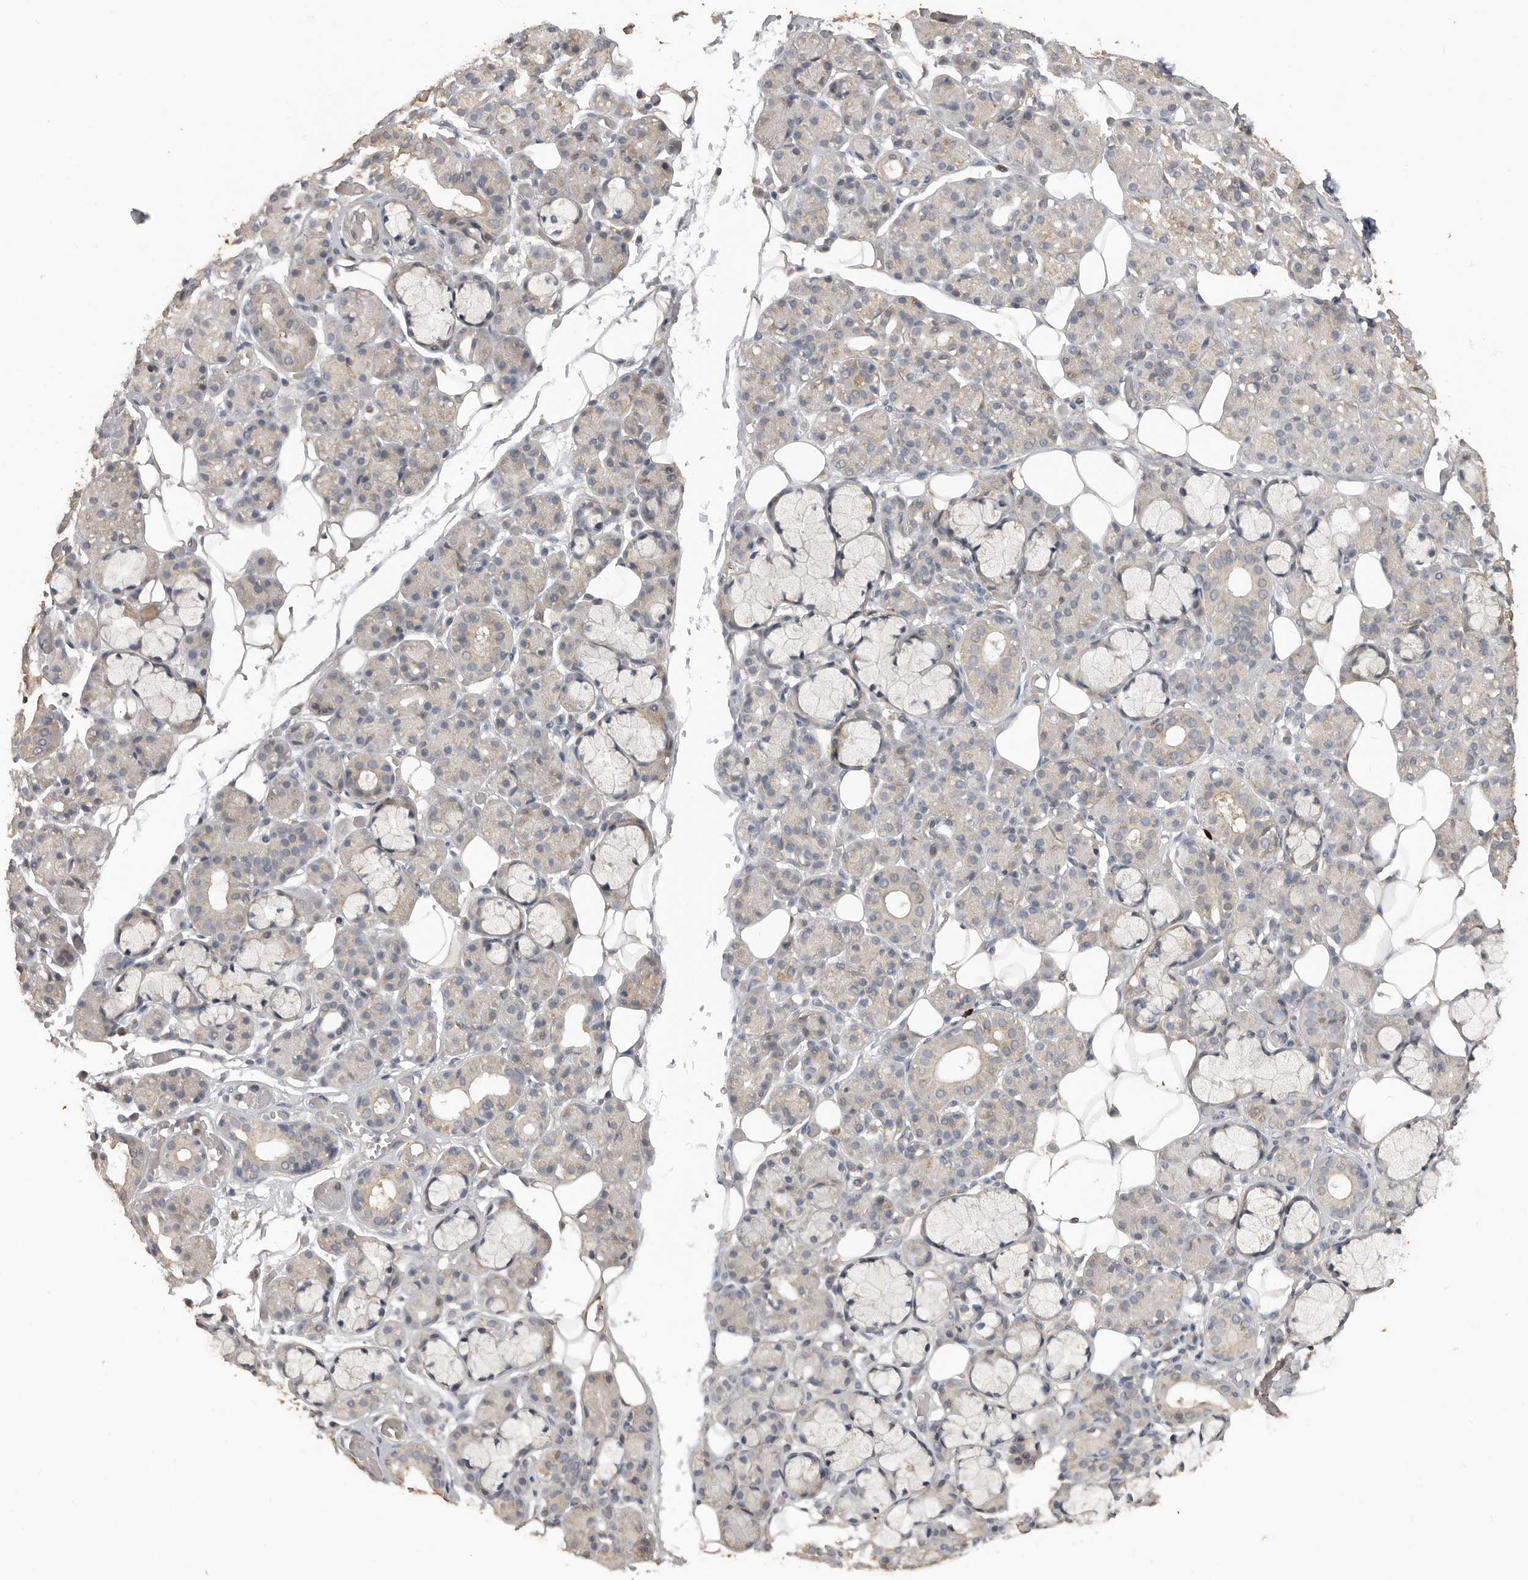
{"staining": {"intensity": "weak", "quantity": "<25%", "location": "cytoplasmic/membranous"}, "tissue": "salivary gland", "cell_type": "Glandular cells", "image_type": "normal", "snomed": [{"axis": "morphology", "description": "Normal tissue, NOS"}, {"axis": "topography", "description": "Salivary gland"}], "caption": "This photomicrograph is of benign salivary gland stained with immunohistochemistry to label a protein in brown with the nuclei are counter-stained blue. There is no staining in glandular cells. (DAB (3,3'-diaminobenzidine) immunohistochemistry (IHC), high magnification).", "gene": "BAMBI", "patient": {"sex": "male", "age": 63}}